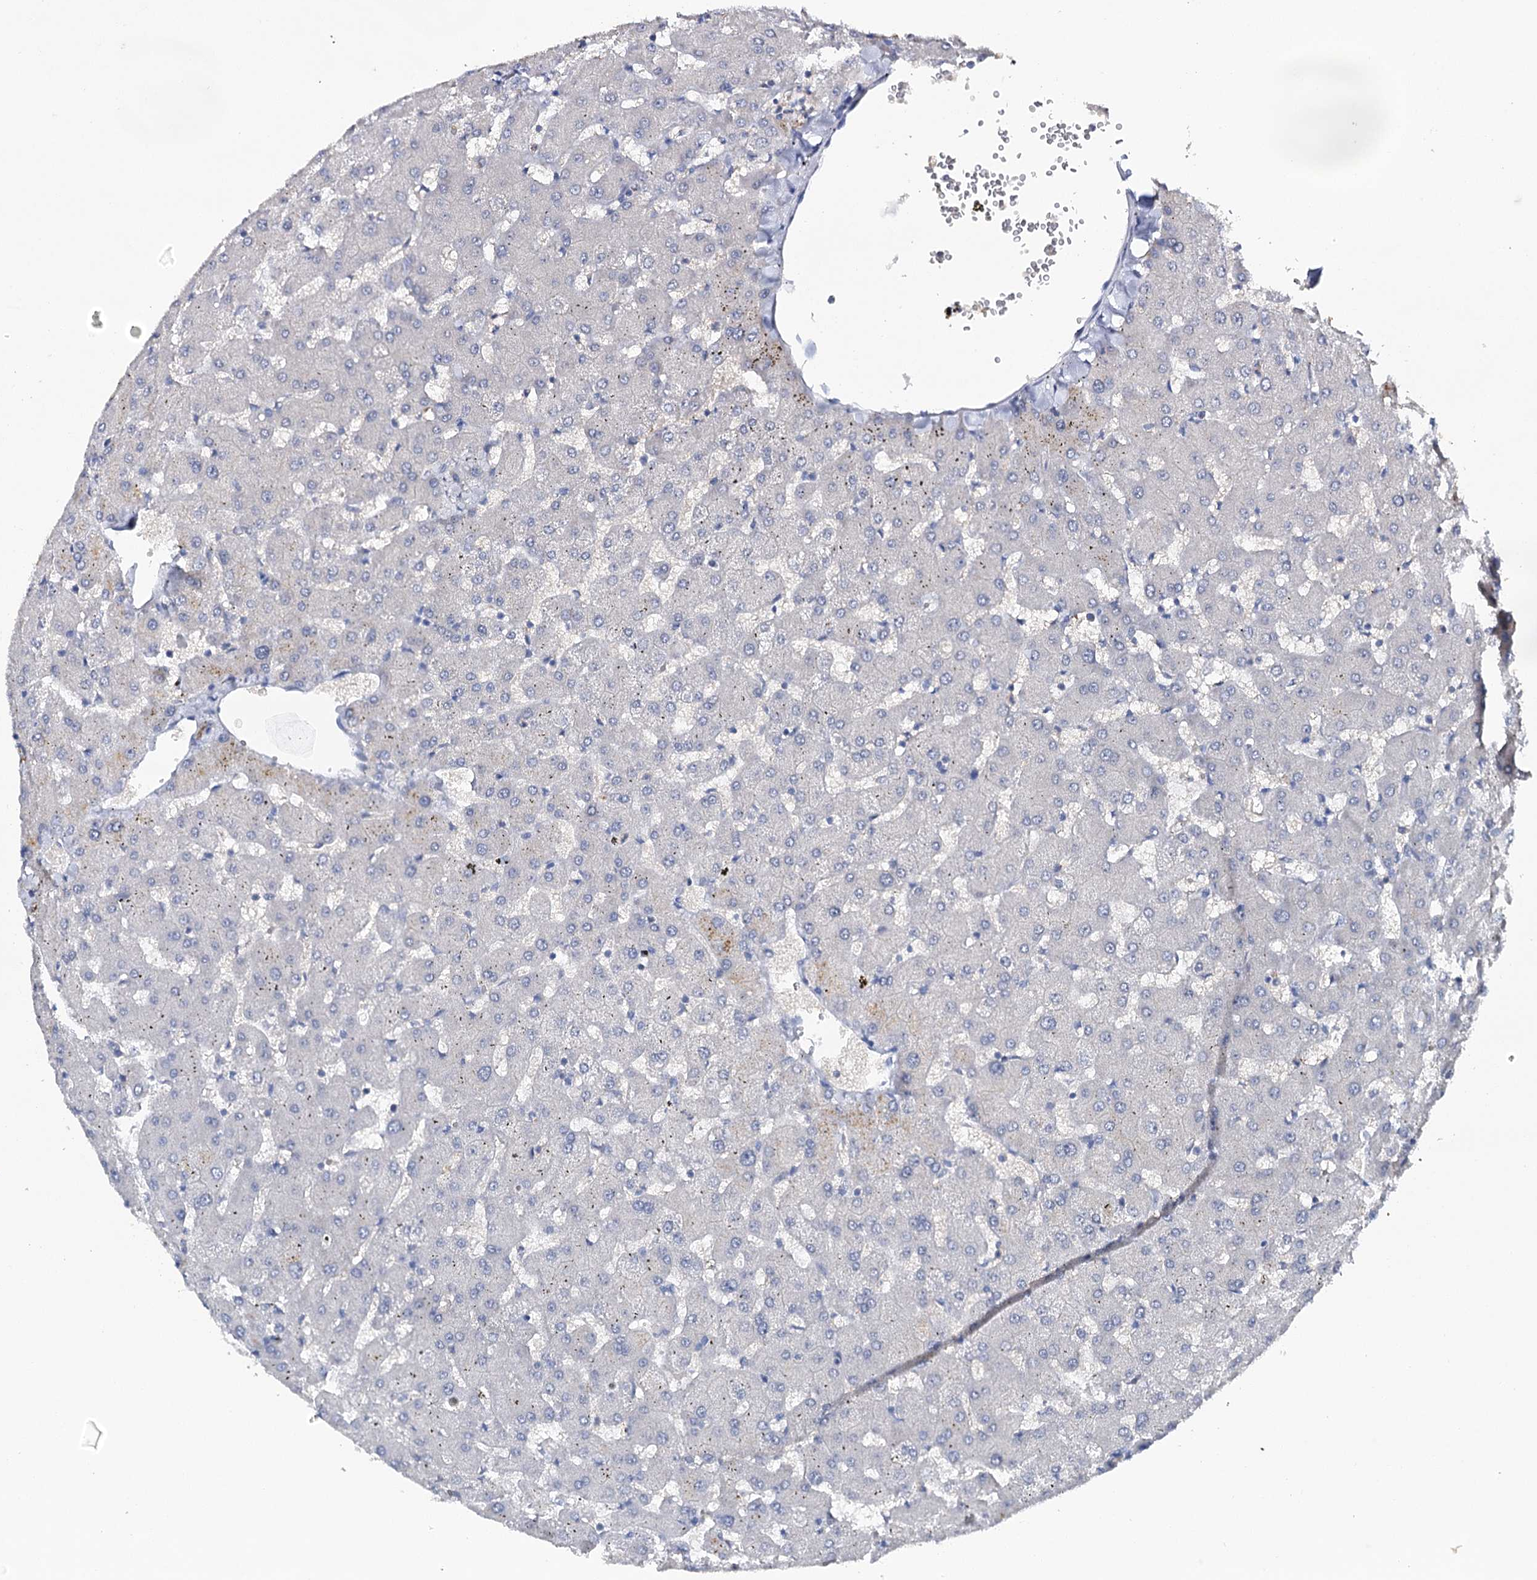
{"staining": {"intensity": "negative", "quantity": "none", "location": "none"}, "tissue": "liver", "cell_type": "Cholangiocytes", "image_type": "normal", "snomed": [{"axis": "morphology", "description": "Normal tissue, NOS"}, {"axis": "topography", "description": "Liver"}], "caption": "This is an immunohistochemistry (IHC) image of normal human liver. There is no positivity in cholangiocytes.", "gene": "EPYC", "patient": {"sex": "female", "age": 63}}